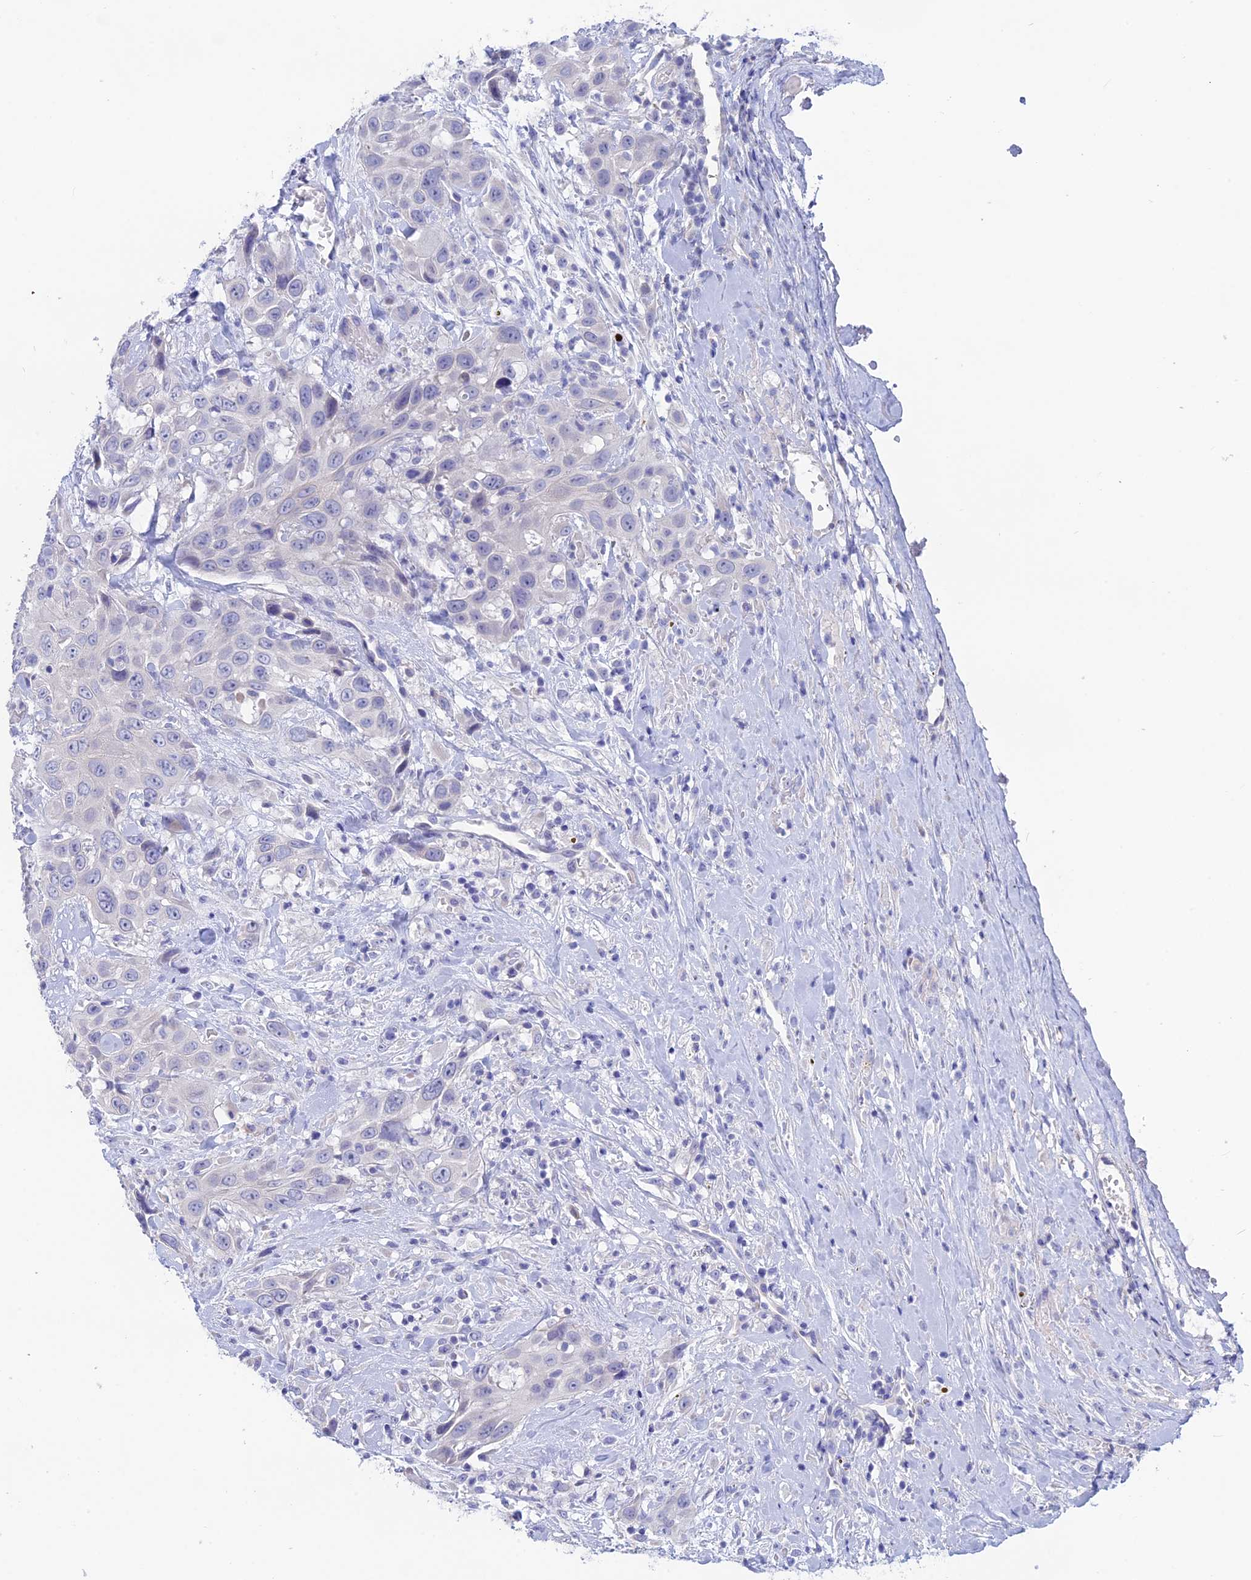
{"staining": {"intensity": "negative", "quantity": "none", "location": "none"}, "tissue": "head and neck cancer", "cell_type": "Tumor cells", "image_type": "cancer", "snomed": [{"axis": "morphology", "description": "Squamous cell carcinoma, NOS"}, {"axis": "topography", "description": "Head-Neck"}], "caption": "A high-resolution photomicrograph shows IHC staining of head and neck cancer (squamous cell carcinoma), which displays no significant expression in tumor cells.", "gene": "BTBD19", "patient": {"sex": "male", "age": 81}}